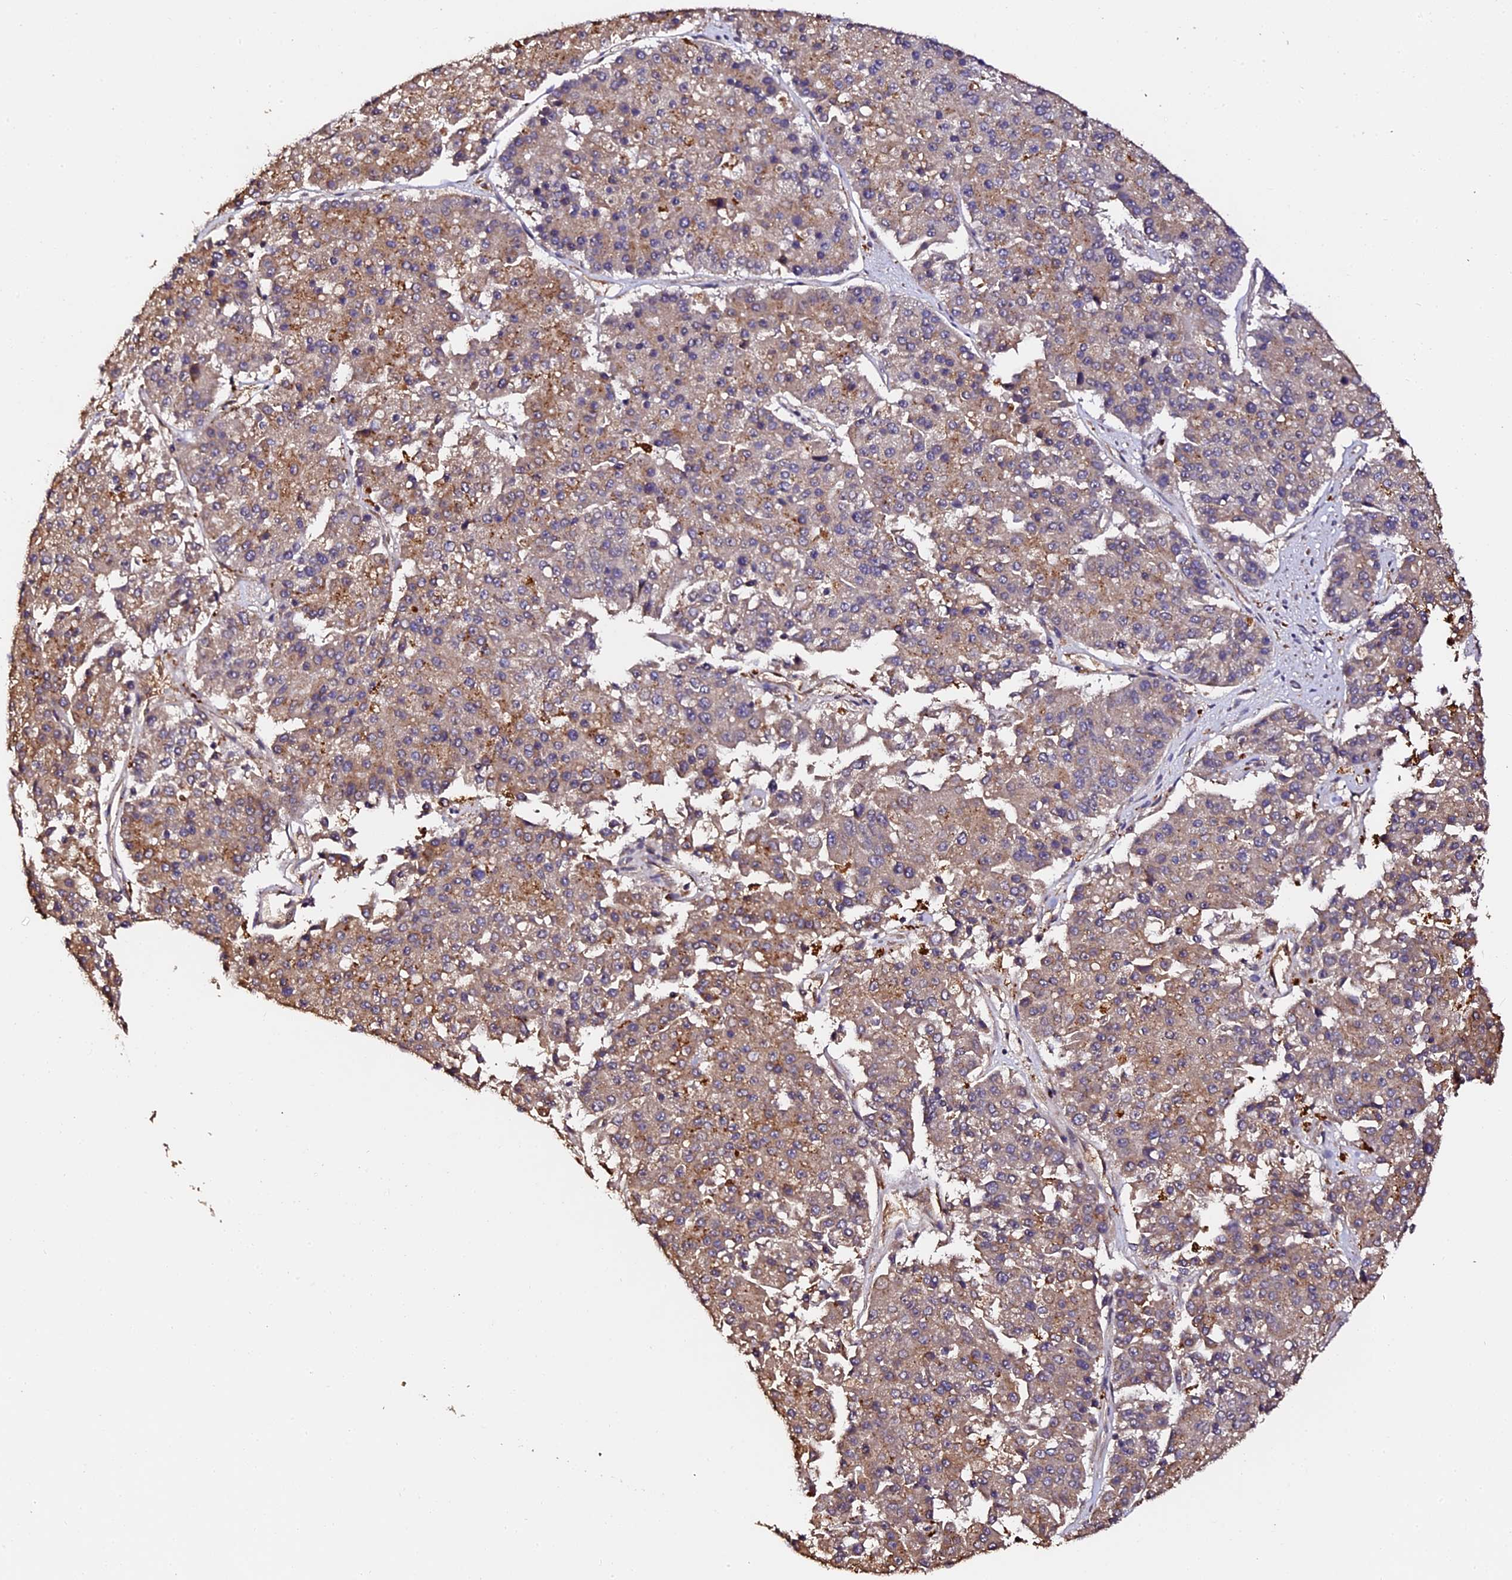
{"staining": {"intensity": "weak", "quantity": "25%-75%", "location": "cytoplasmic/membranous"}, "tissue": "pancreatic cancer", "cell_type": "Tumor cells", "image_type": "cancer", "snomed": [{"axis": "morphology", "description": "Adenocarcinoma, NOS"}, {"axis": "topography", "description": "Pancreas"}], "caption": "The micrograph shows staining of pancreatic cancer, revealing weak cytoplasmic/membranous protein positivity (brown color) within tumor cells.", "gene": "TDO2", "patient": {"sex": "male", "age": 50}}